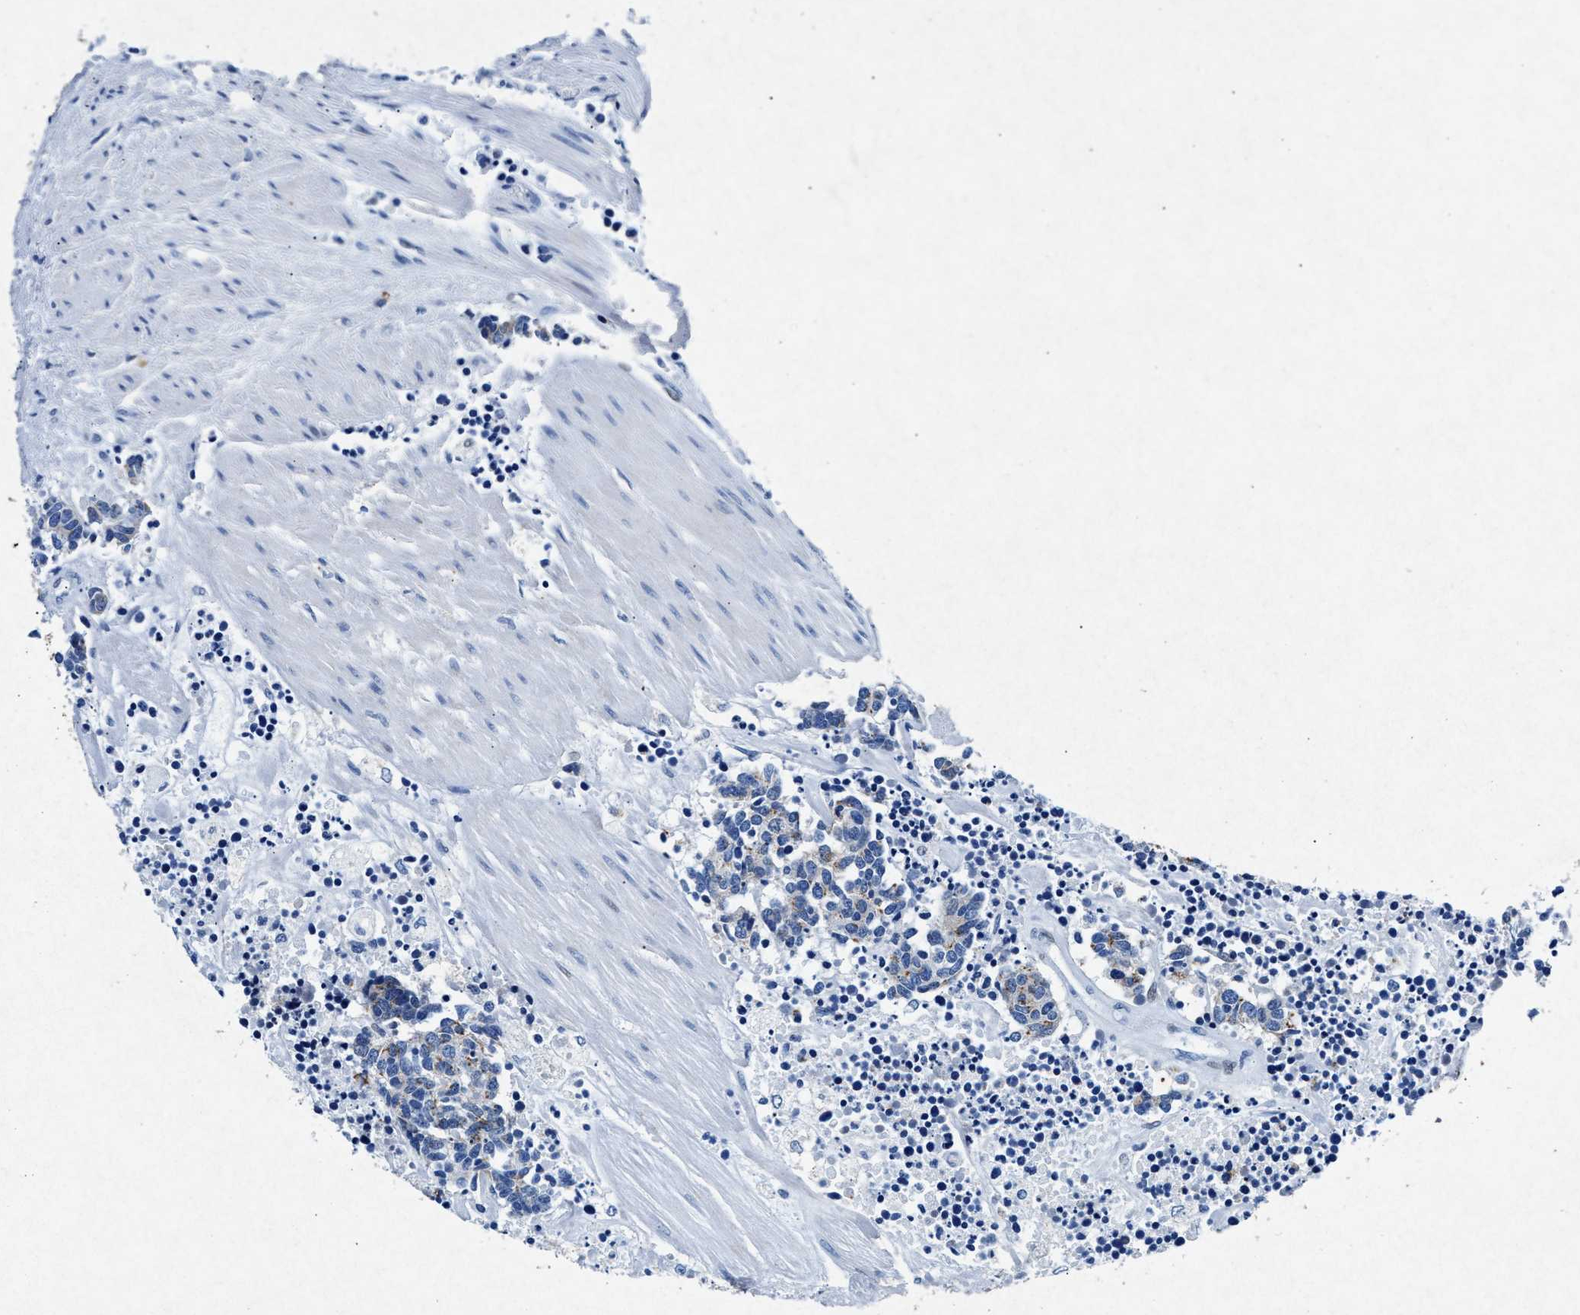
{"staining": {"intensity": "weak", "quantity": "<25%", "location": "cytoplasmic/membranous"}, "tissue": "carcinoid", "cell_type": "Tumor cells", "image_type": "cancer", "snomed": [{"axis": "morphology", "description": "Carcinoma, NOS"}, {"axis": "morphology", "description": "Carcinoid, malignant, NOS"}, {"axis": "topography", "description": "Urinary bladder"}], "caption": "Carcinoid was stained to show a protein in brown. There is no significant expression in tumor cells.", "gene": "MAP6", "patient": {"sex": "male", "age": 57}}